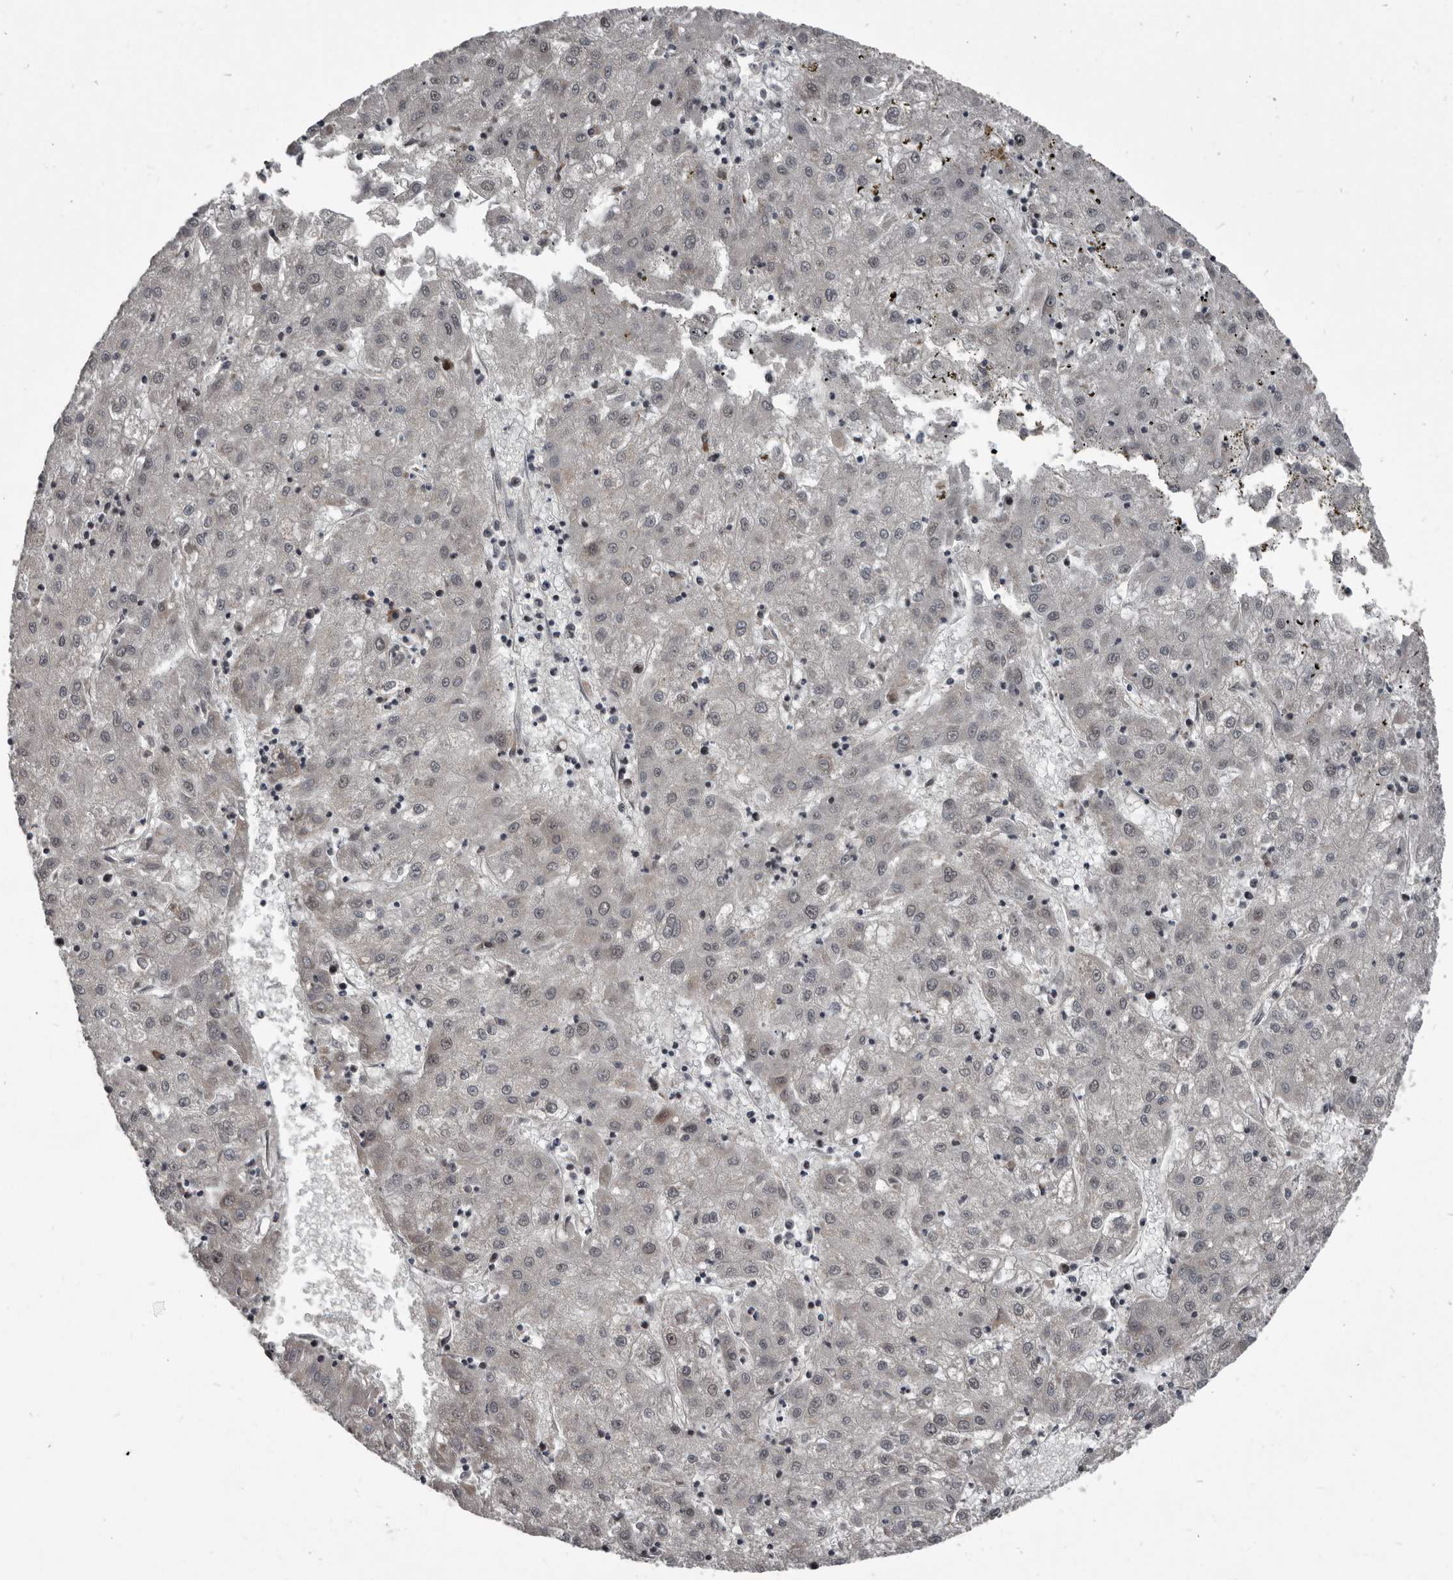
{"staining": {"intensity": "negative", "quantity": "none", "location": "none"}, "tissue": "liver cancer", "cell_type": "Tumor cells", "image_type": "cancer", "snomed": [{"axis": "morphology", "description": "Carcinoma, Hepatocellular, NOS"}, {"axis": "topography", "description": "Liver"}], "caption": "A high-resolution histopathology image shows IHC staining of liver hepatocellular carcinoma, which demonstrates no significant staining in tumor cells.", "gene": "CHD1L", "patient": {"sex": "male", "age": 72}}